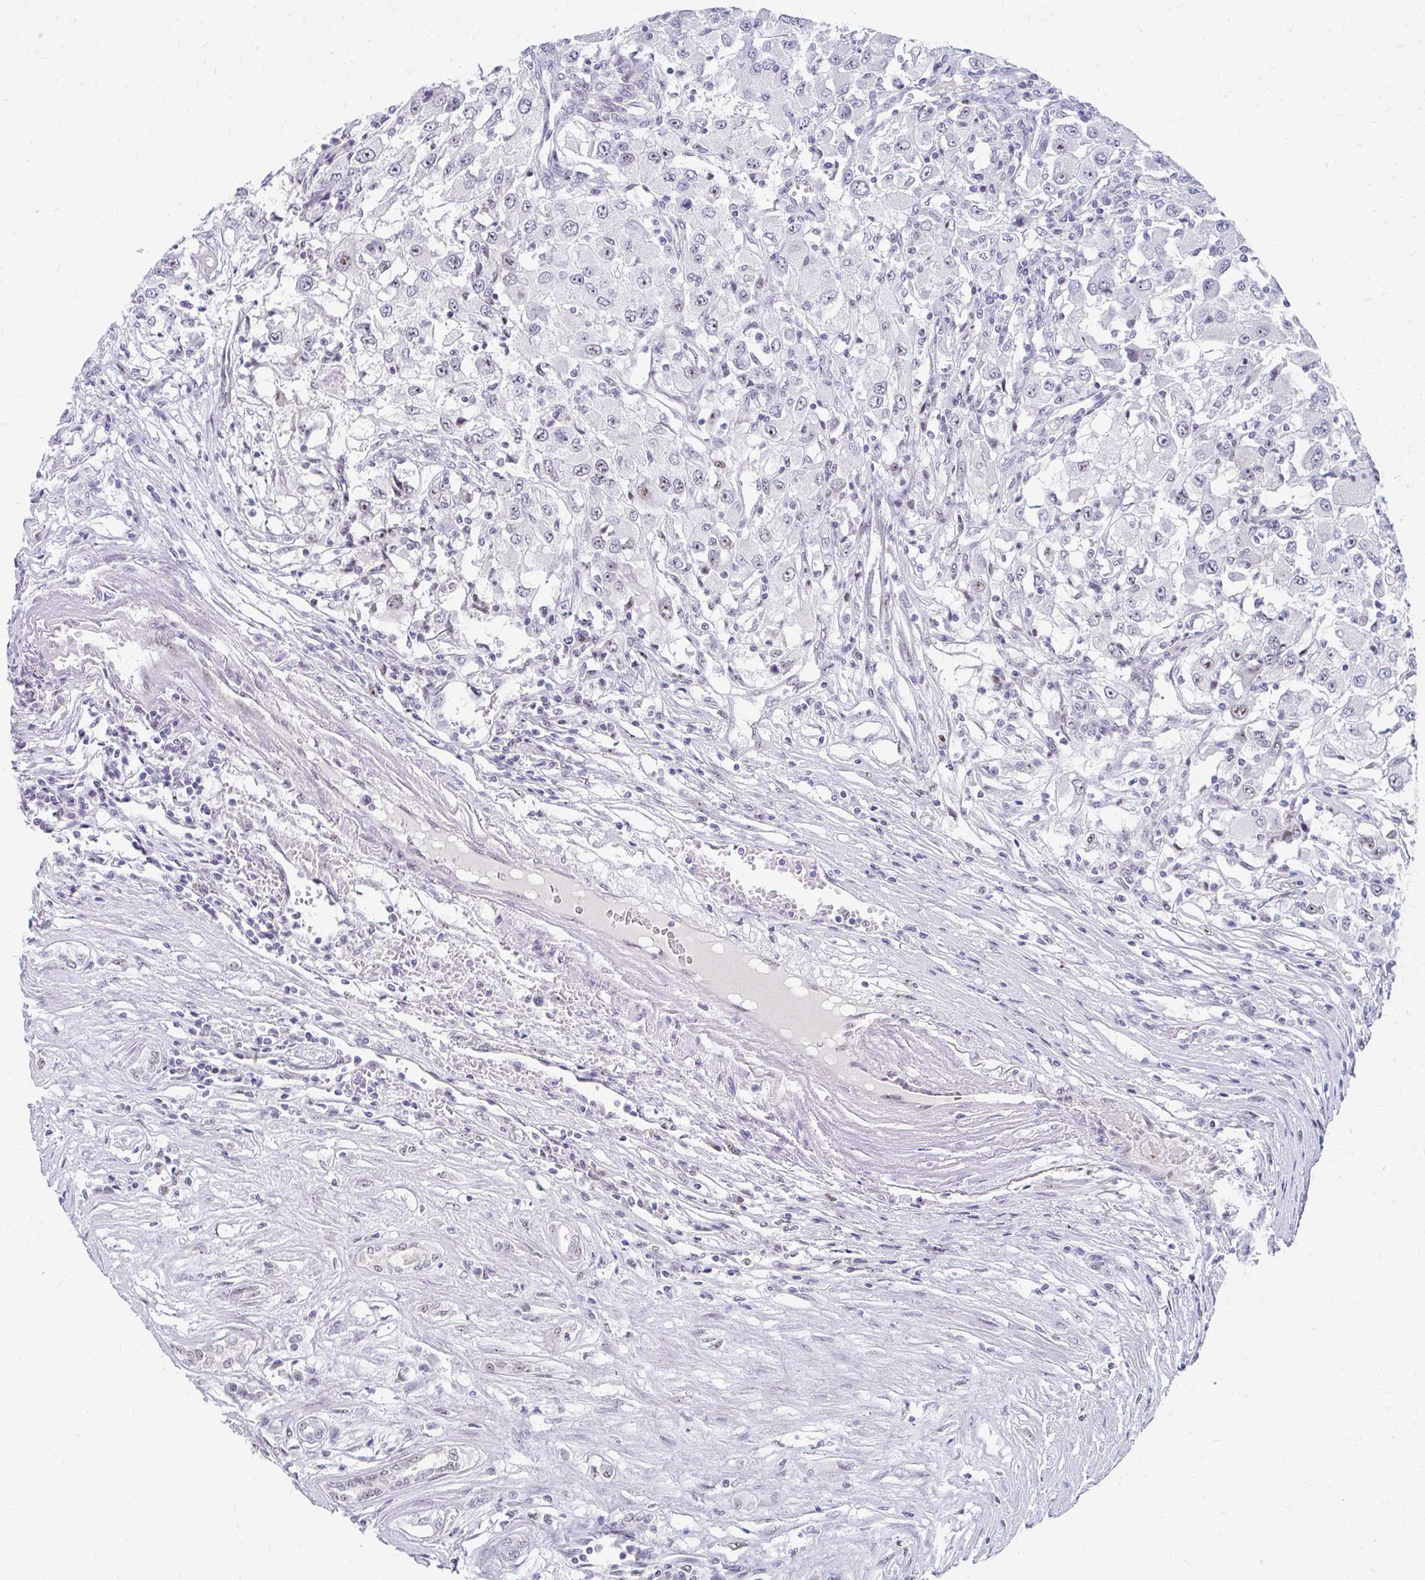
{"staining": {"intensity": "weak", "quantity": "<25%", "location": "nuclear"}, "tissue": "renal cancer", "cell_type": "Tumor cells", "image_type": "cancer", "snomed": [{"axis": "morphology", "description": "Adenocarcinoma, NOS"}, {"axis": "topography", "description": "Kidney"}], "caption": "Immunohistochemical staining of human renal cancer (adenocarcinoma) shows no significant staining in tumor cells.", "gene": "GTF2H1", "patient": {"sex": "female", "age": 67}}